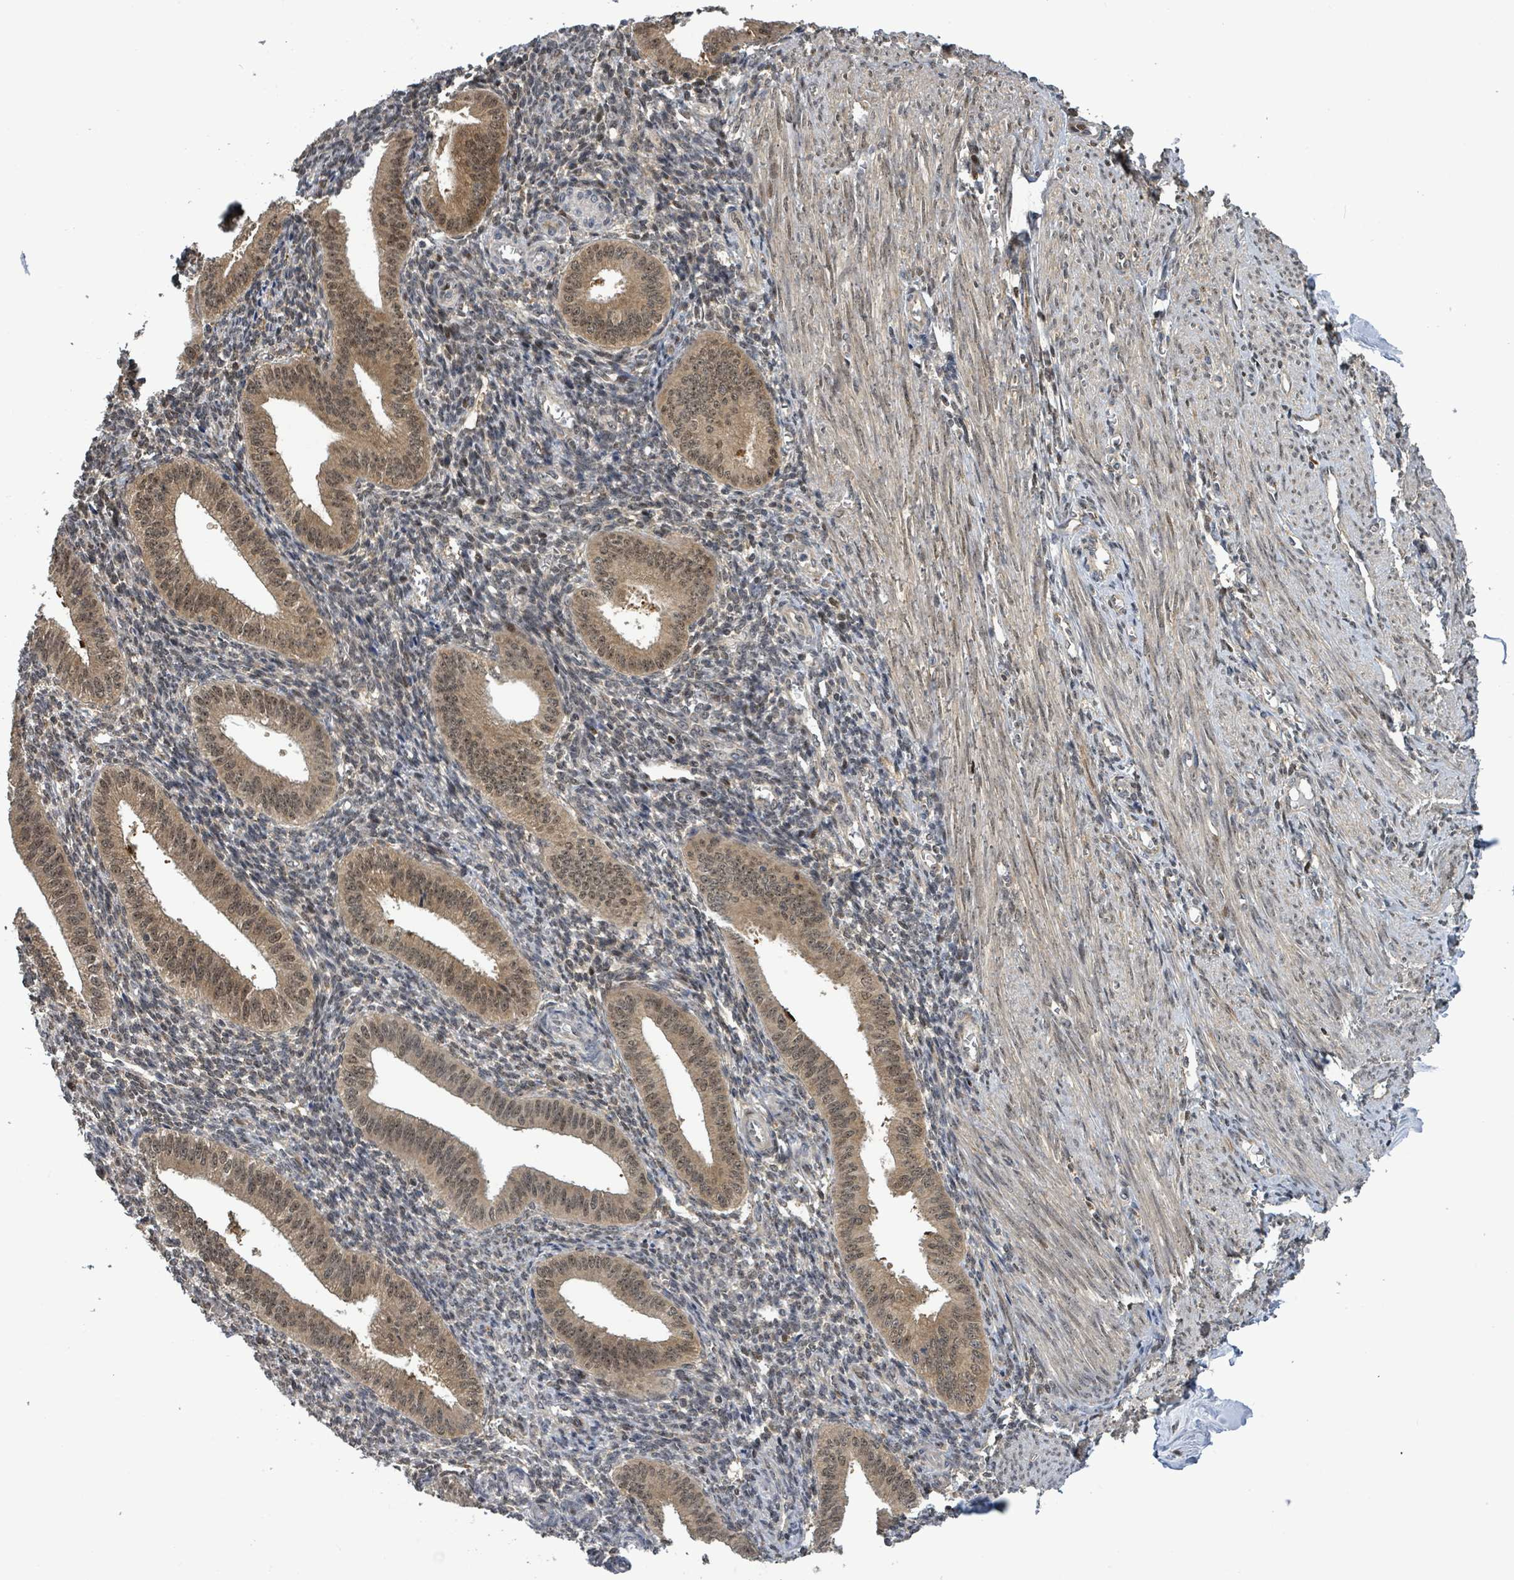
{"staining": {"intensity": "weak", "quantity": "<25%", "location": "nuclear"}, "tissue": "endometrium", "cell_type": "Cells in endometrial stroma", "image_type": "normal", "snomed": [{"axis": "morphology", "description": "Normal tissue, NOS"}, {"axis": "topography", "description": "Endometrium"}], "caption": "IHC image of benign human endometrium stained for a protein (brown), which shows no expression in cells in endometrial stroma.", "gene": "FBXO6", "patient": {"sex": "female", "age": 34}}